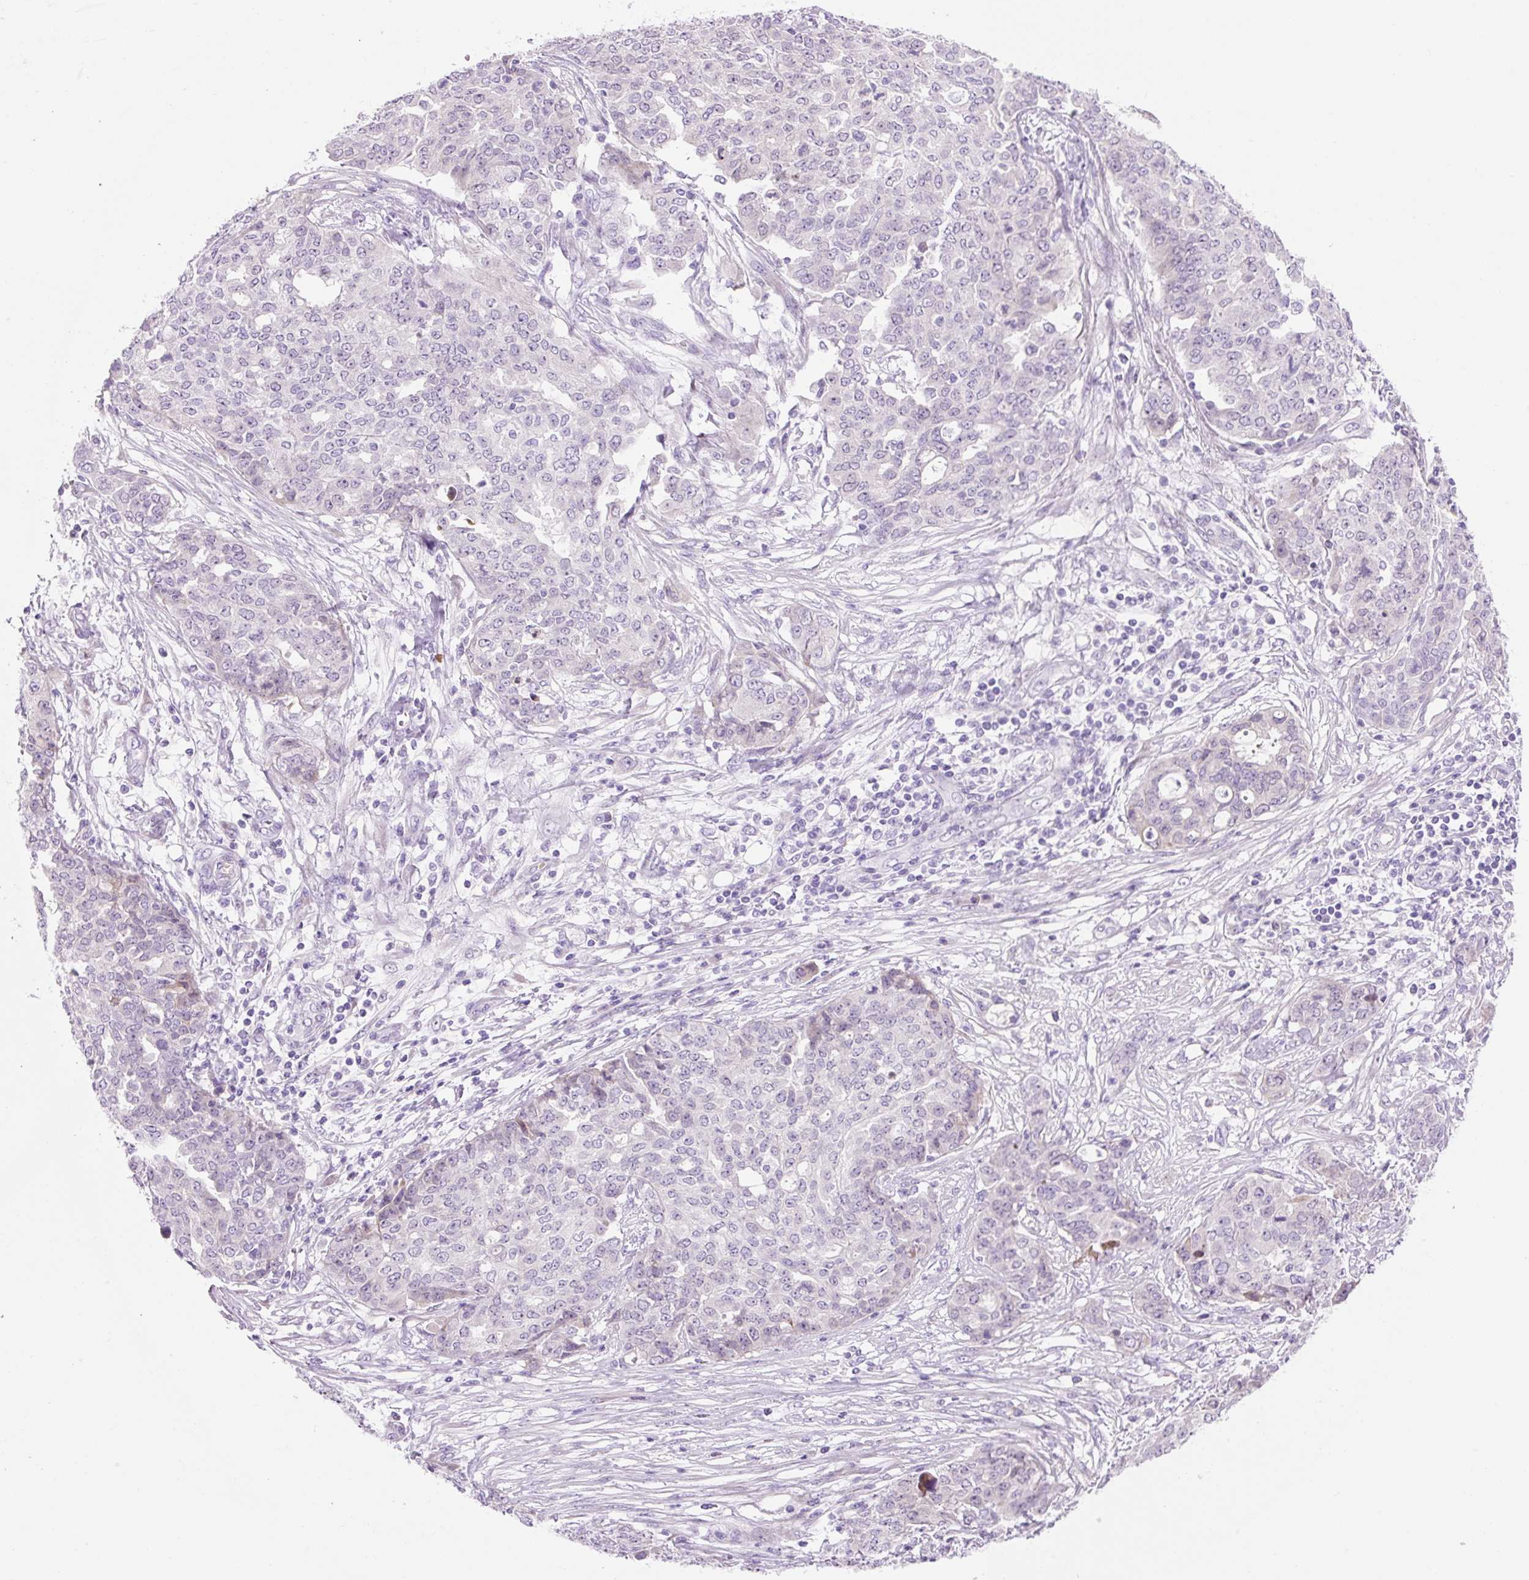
{"staining": {"intensity": "negative", "quantity": "none", "location": "none"}, "tissue": "ovarian cancer", "cell_type": "Tumor cells", "image_type": "cancer", "snomed": [{"axis": "morphology", "description": "Cystadenocarcinoma, serous, NOS"}, {"axis": "topography", "description": "Soft tissue"}, {"axis": "topography", "description": "Ovary"}], "caption": "This is an immunohistochemistry (IHC) micrograph of ovarian cancer. There is no positivity in tumor cells.", "gene": "ZNF121", "patient": {"sex": "female", "age": 57}}